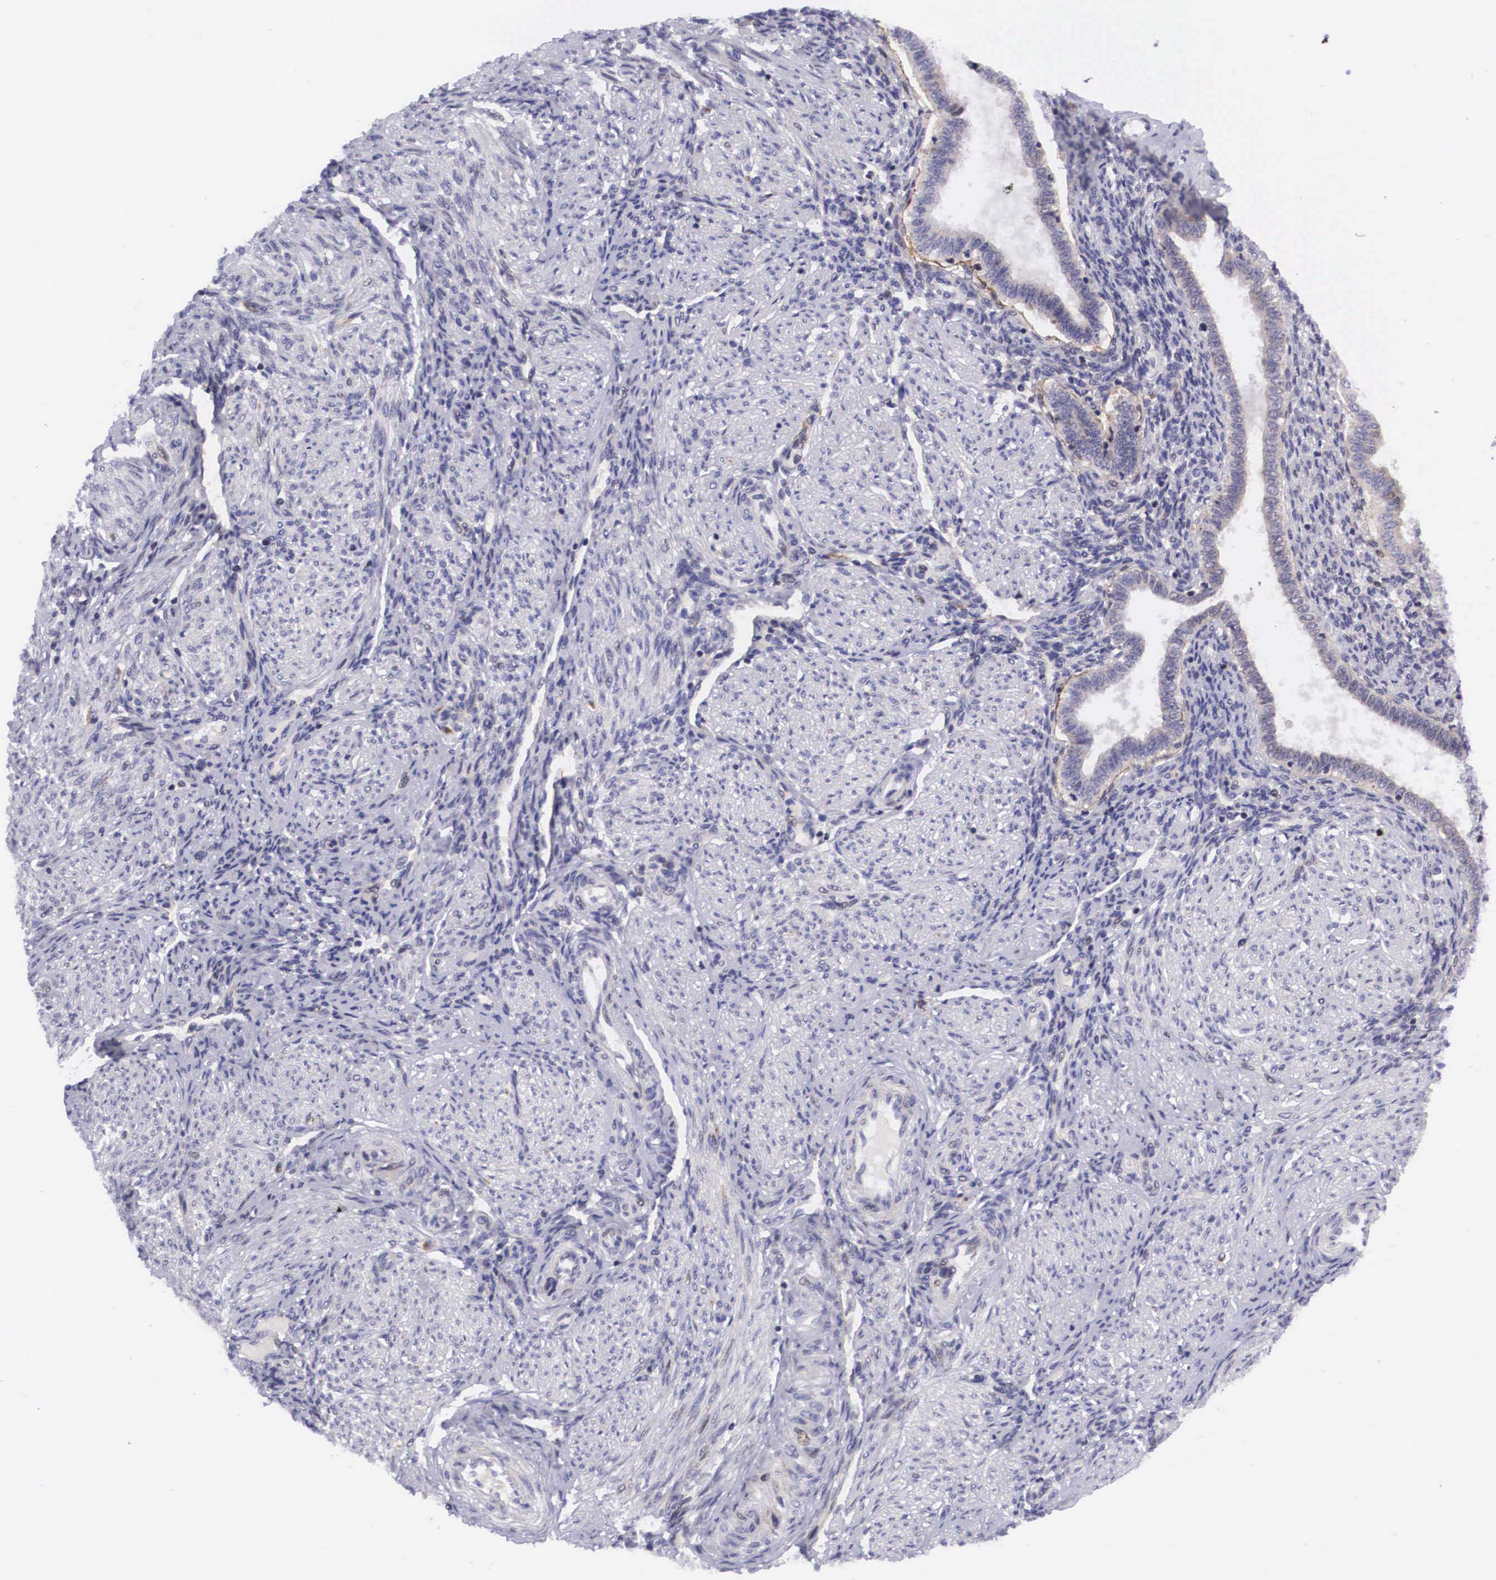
{"staining": {"intensity": "weak", "quantity": "<25%", "location": "cytoplasmic/membranous"}, "tissue": "endometrium", "cell_type": "Cells in endometrial stroma", "image_type": "normal", "snomed": [{"axis": "morphology", "description": "Normal tissue, NOS"}, {"axis": "topography", "description": "Endometrium"}], "caption": "This is a image of immunohistochemistry (IHC) staining of normal endometrium, which shows no expression in cells in endometrial stroma.", "gene": "EMID1", "patient": {"sex": "female", "age": 36}}